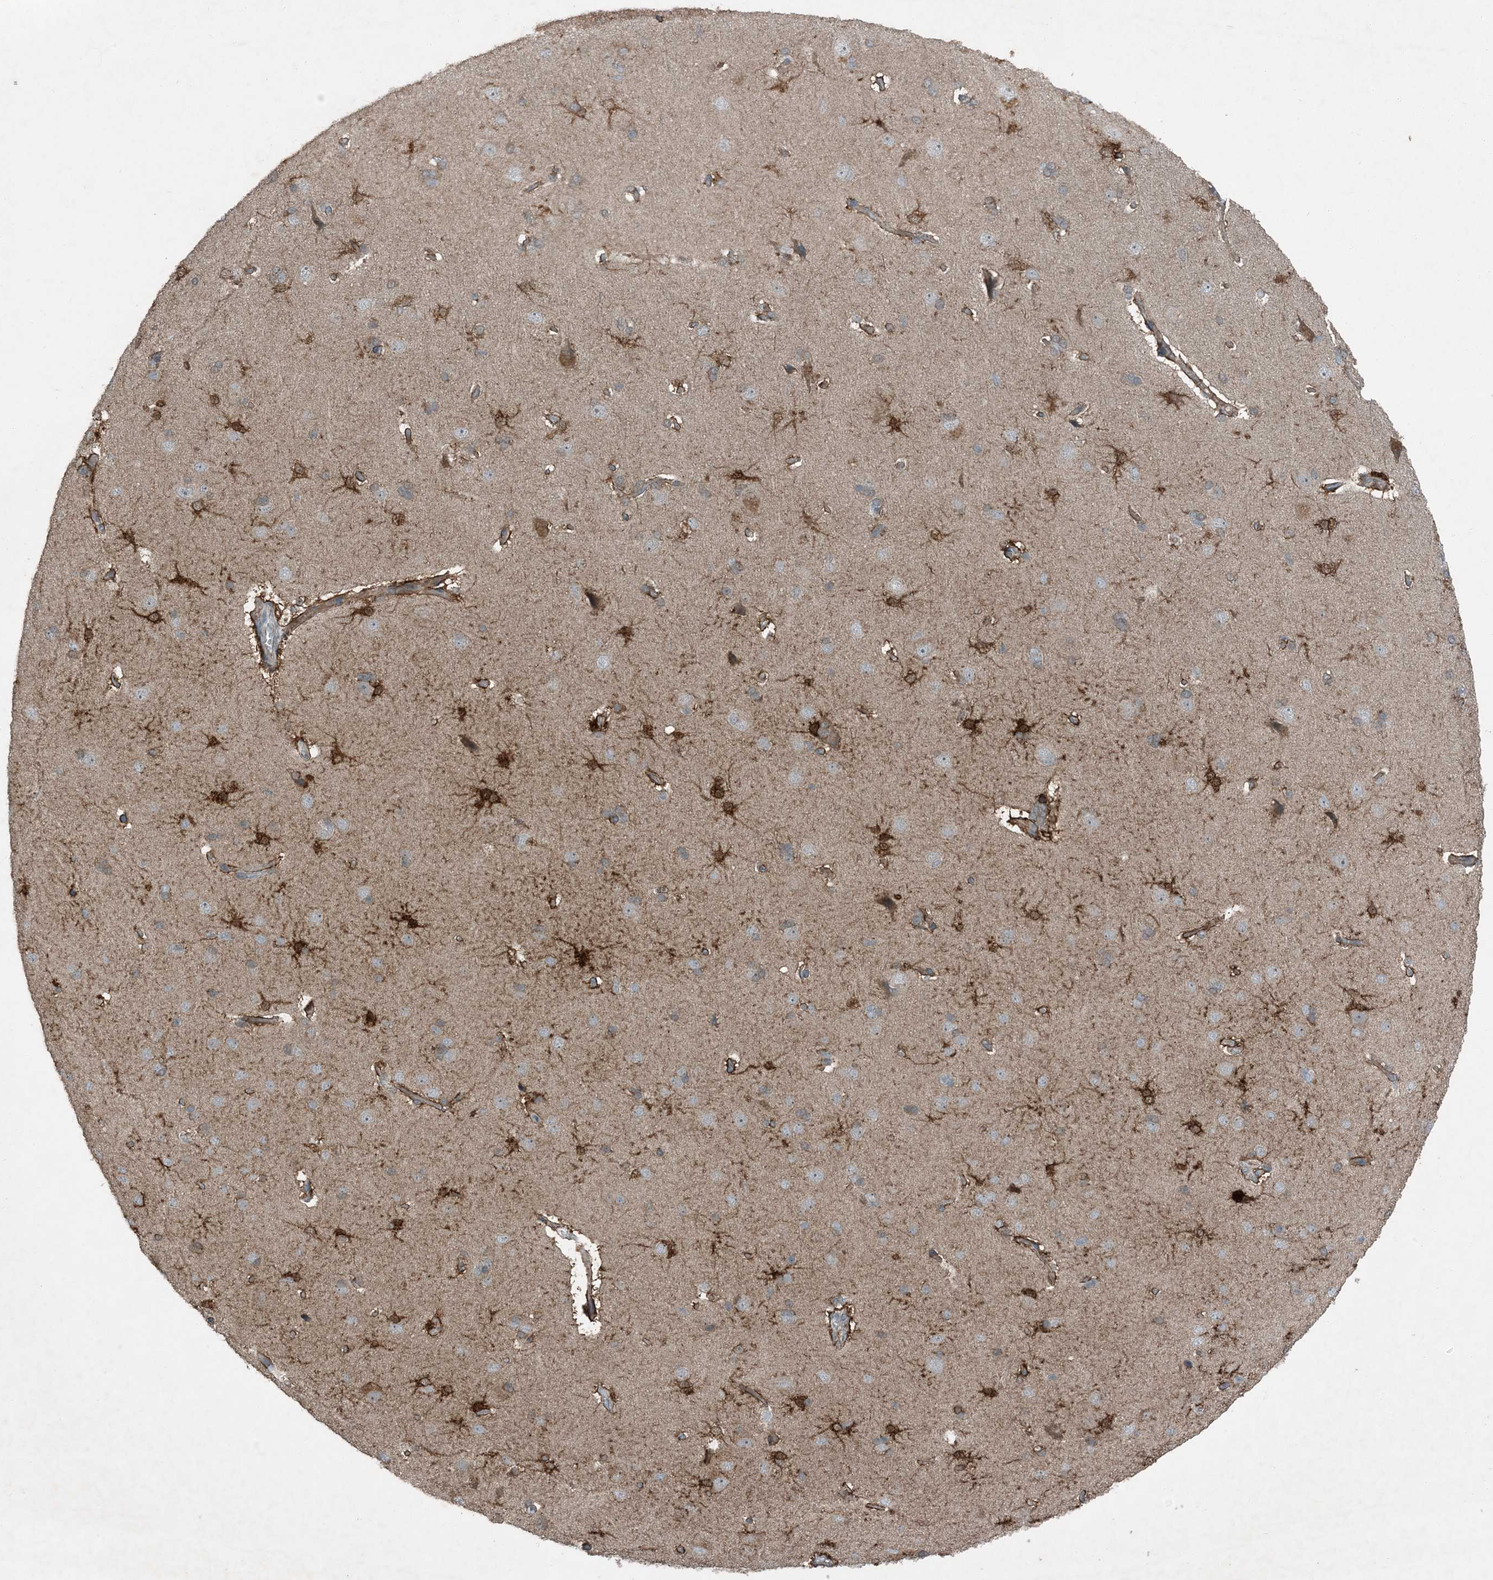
{"staining": {"intensity": "weak", "quantity": ">75%", "location": "cytoplasmic/membranous"}, "tissue": "cerebral cortex", "cell_type": "Endothelial cells", "image_type": "normal", "snomed": [{"axis": "morphology", "description": "Normal tissue, NOS"}, {"axis": "topography", "description": "Cerebral cortex"}], "caption": "Weak cytoplasmic/membranous expression is identified in approximately >75% of endothelial cells in benign cerebral cortex. (DAB (3,3'-diaminobenzidine) IHC, brown staining for protein, blue staining for nuclei).", "gene": "MDN1", "patient": {"sex": "male", "age": 62}}